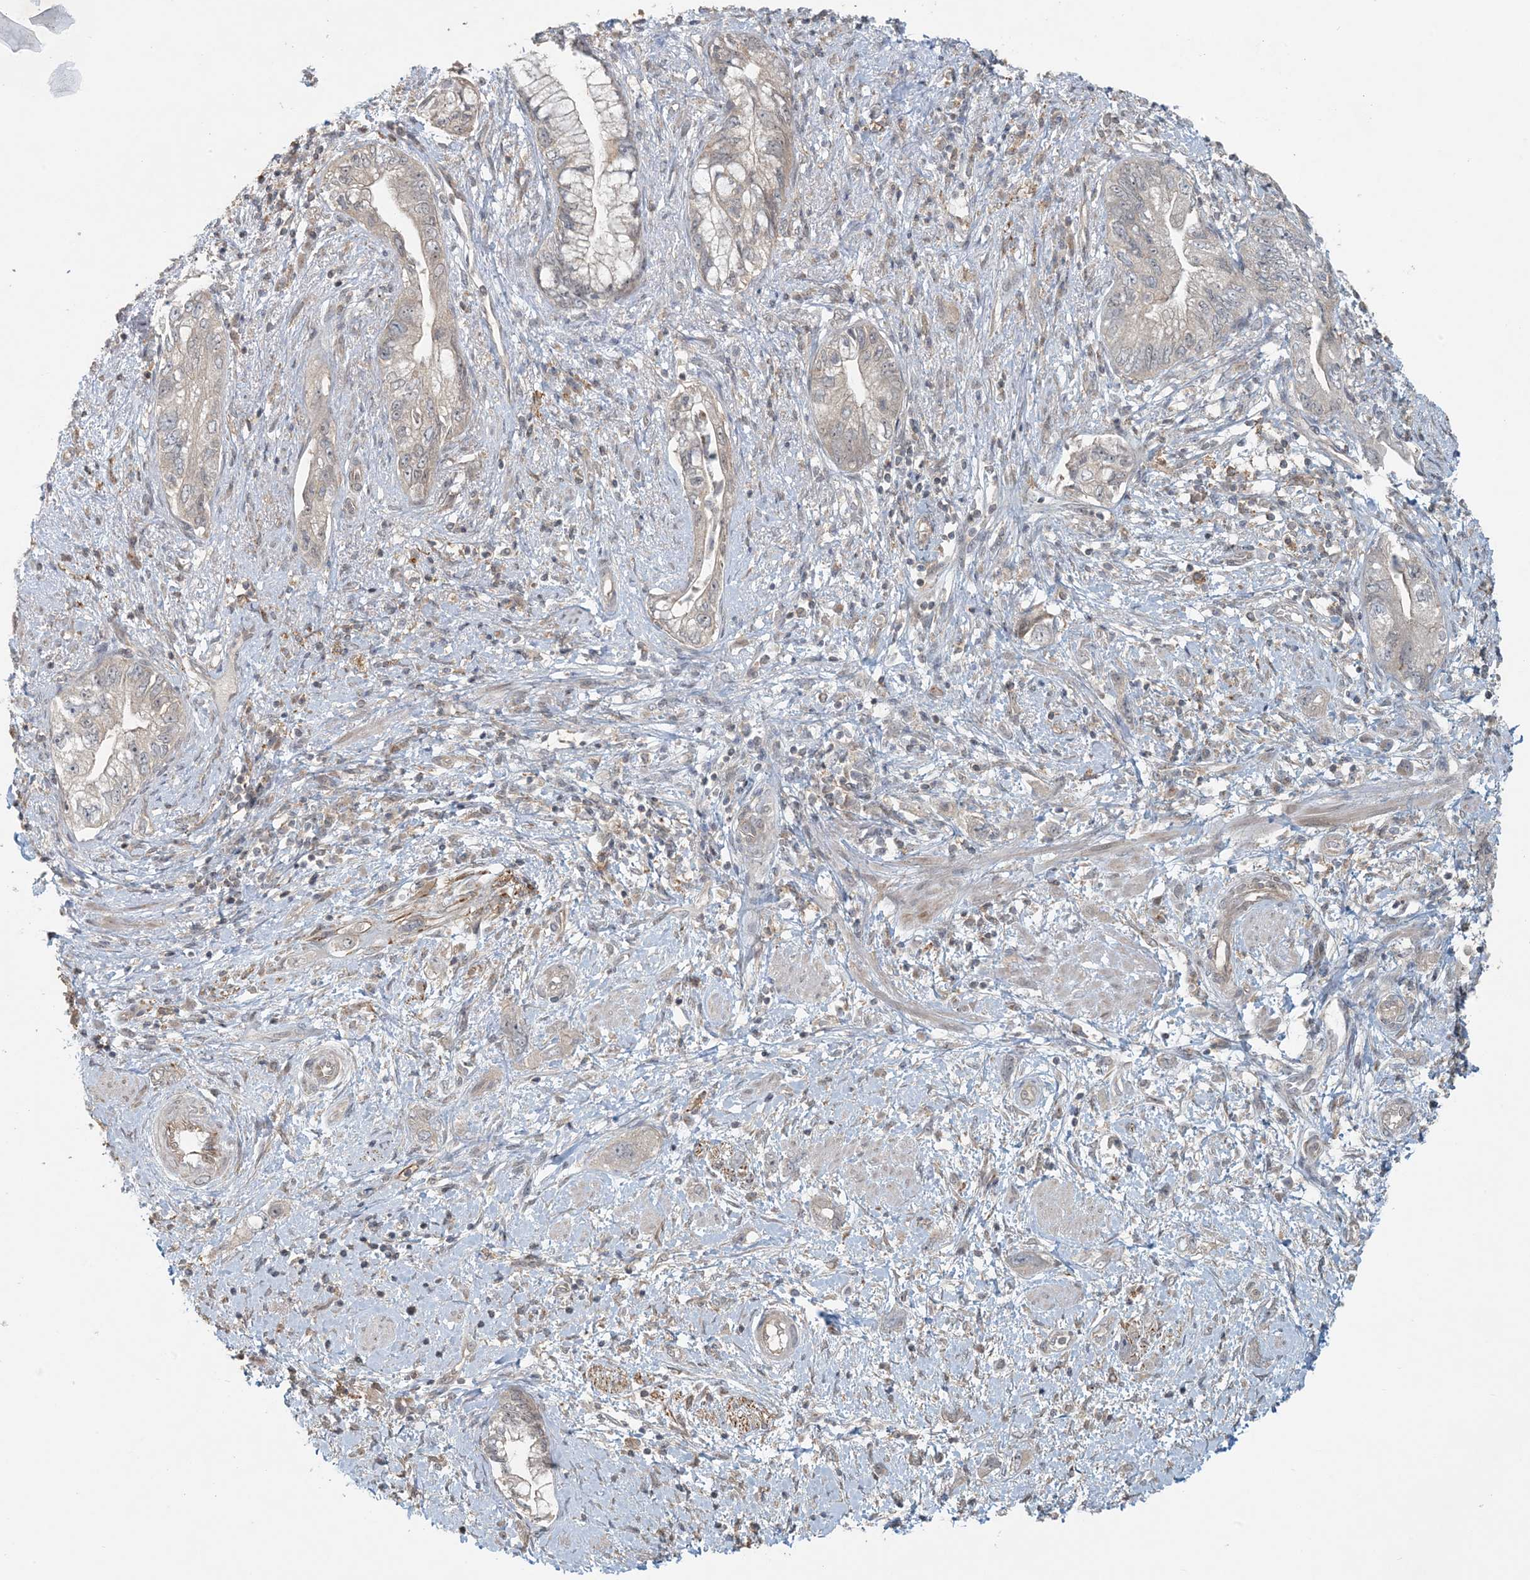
{"staining": {"intensity": "negative", "quantity": "none", "location": "none"}, "tissue": "pancreatic cancer", "cell_type": "Tumor cells", "image_type": "cancer", "snomed": [{"axis": "morphology", "description": "Adenocarcinoma, NOS"}, {"axis": "topography", "description": "Pancreas"}], "caption": "The histopathology image exhibits no significant positivity in tumor cells of pancreatic cancer.", "gene": "OBI1", "patient": {"sex": "female", "age": 73}}